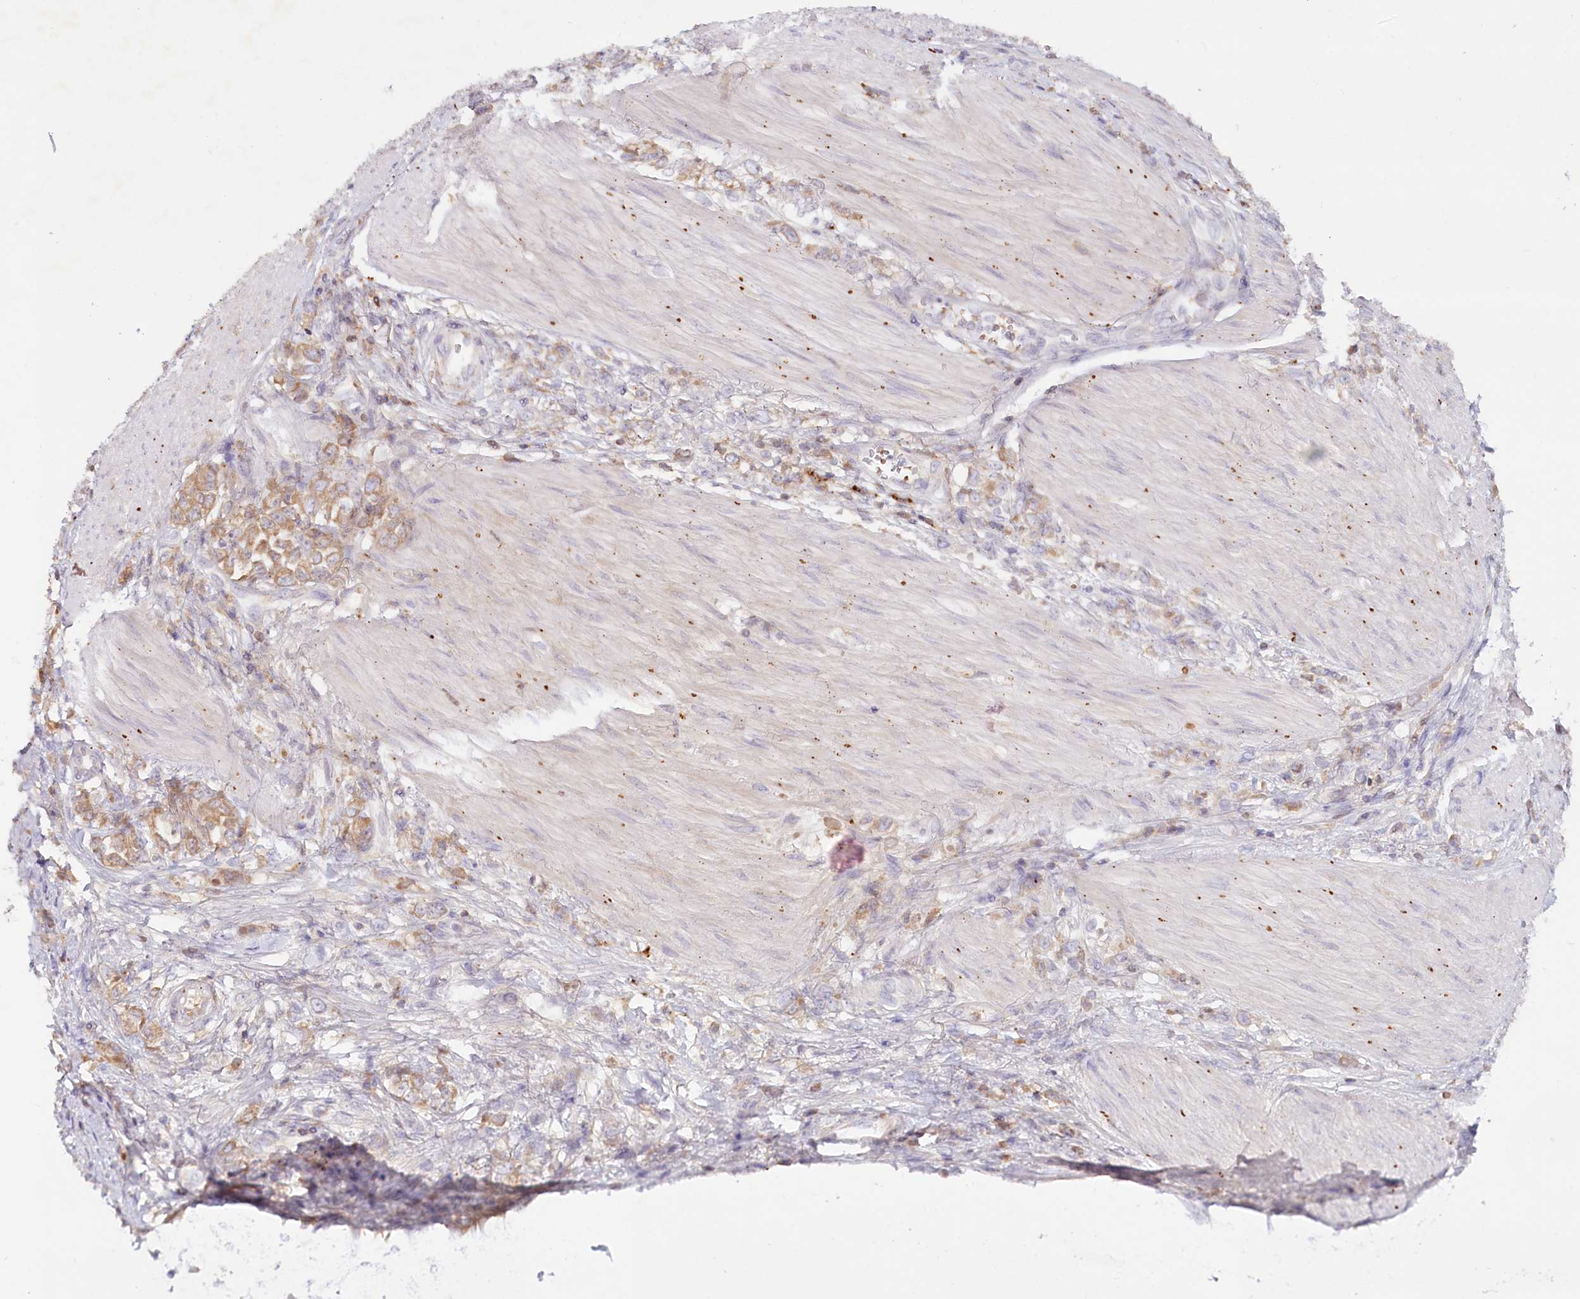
{"staining": {"intensity": "weak", "quantity": ">75%", "location": "cytoplasmic/membranous"}, "tissue": "stomach cancer", "cell_type": "Tumor cells", "image_type": "cancer", "snomed": [{"axis": "morphology", "description": "Adenocarcinoma, NOS"}, {"axis": "topography", "description": "Stomach"}], "caption": "This is an image of IHC staining of stomach adenocarcinoma, which shows weak staining in the cytoplasmic/membranous of tumor cells.", "gene": "PSAPL1", "patient": {"sex": "female", "age": 76}}